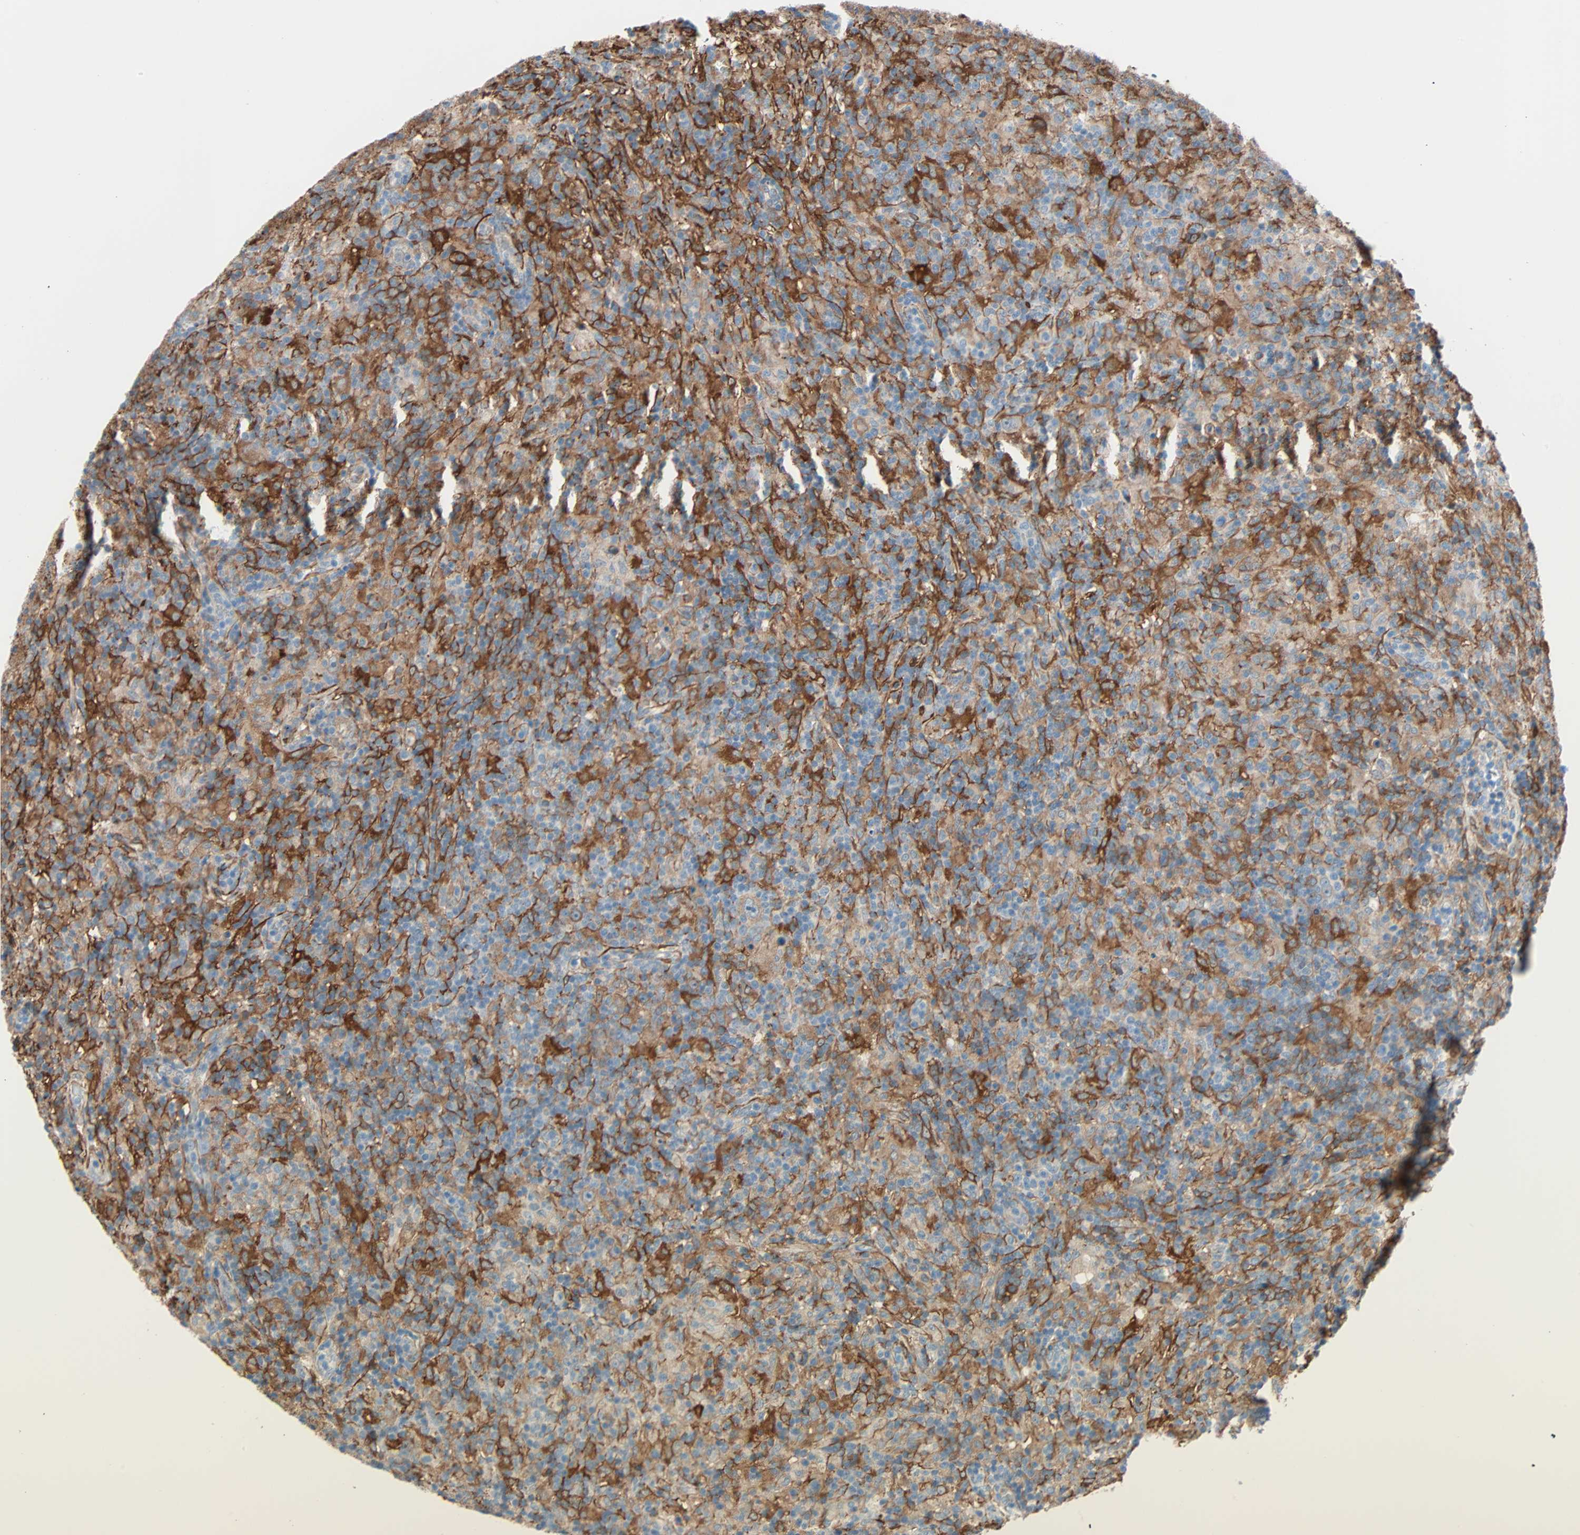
{"staining": {"intensity": "moderate", "quantity": ">75%", "location": "cytoplasmic/membranous"}, "tissue": "lymphoma", "cell_type": "Tumor cells", "image_type": "cancer", "snomed": [{"axis": "morphology", "description": "Hodgkin's disease, NOS"}, {"axis": "topography", "description": "Lymph node"}], "caption": "Moderate cytoplasmic/membranous positivity for a protein is seen in about >75% of tumor cells of lymphoma using immunohistochemistry.", "gene": "EPB41L2", "patient": {"sex": "male", "age": 70}}